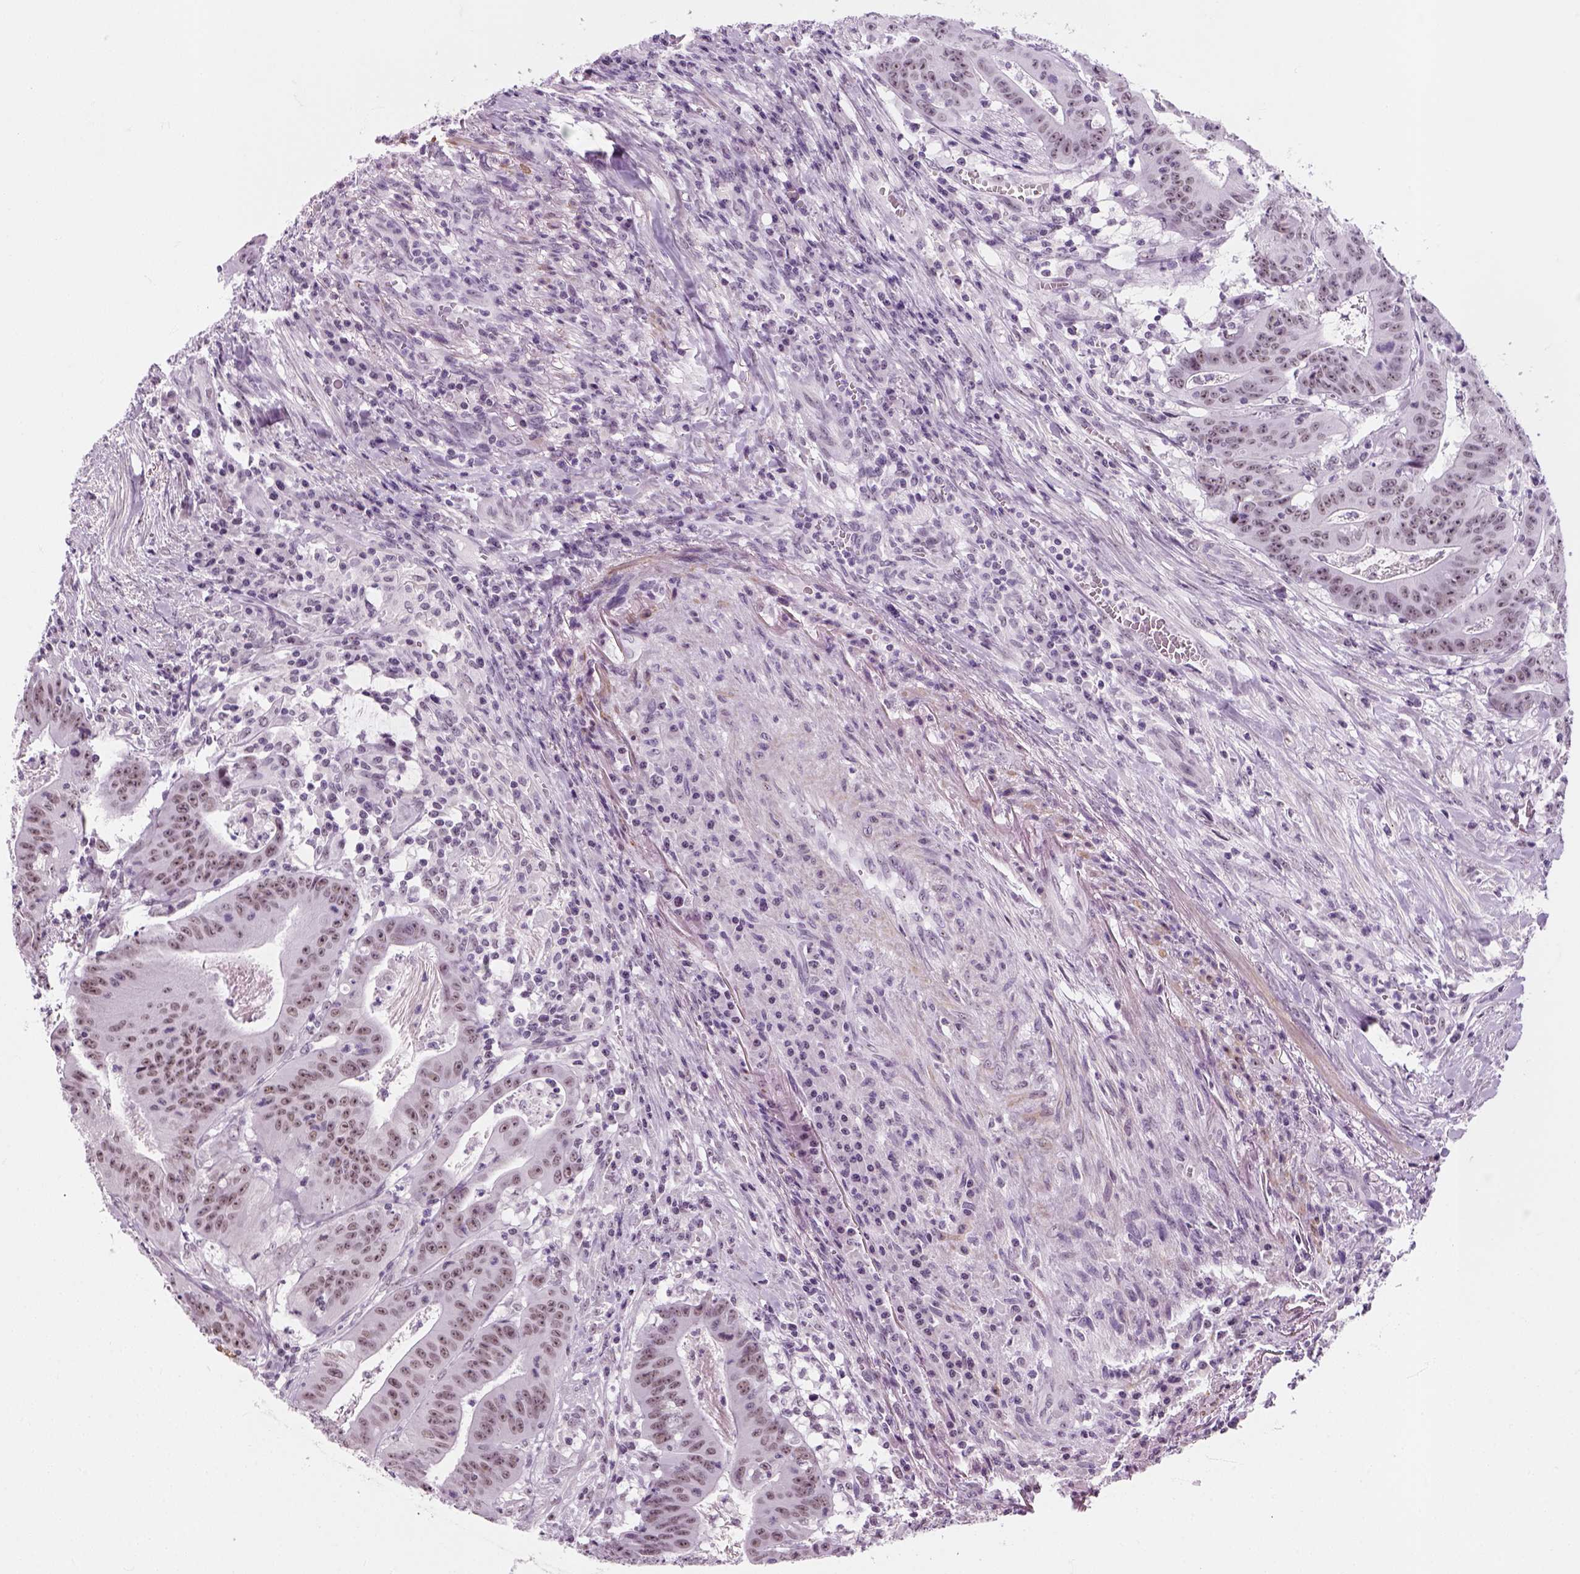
{"staining": {"intensity": "weak", "quantity": "25%-75%", "location": "nuclear"}, "tissue": "colorectal cancer", "cell_type": "Tumor cells", "image_type": "cancer", "snomed": [{"axis": "morphology", "description": "Adenocarcinoma, NOS"}, {"axis": "topography", "description": "Colon"}], "caption": "This histopathology image displays IHC staining of human colorectal adenocarcinoma, with low weak nuclear expression in approximately 25%-75% of tumor cells.", "gene": "ZNF865", "patient": {"sex": "male", "age": 33}}